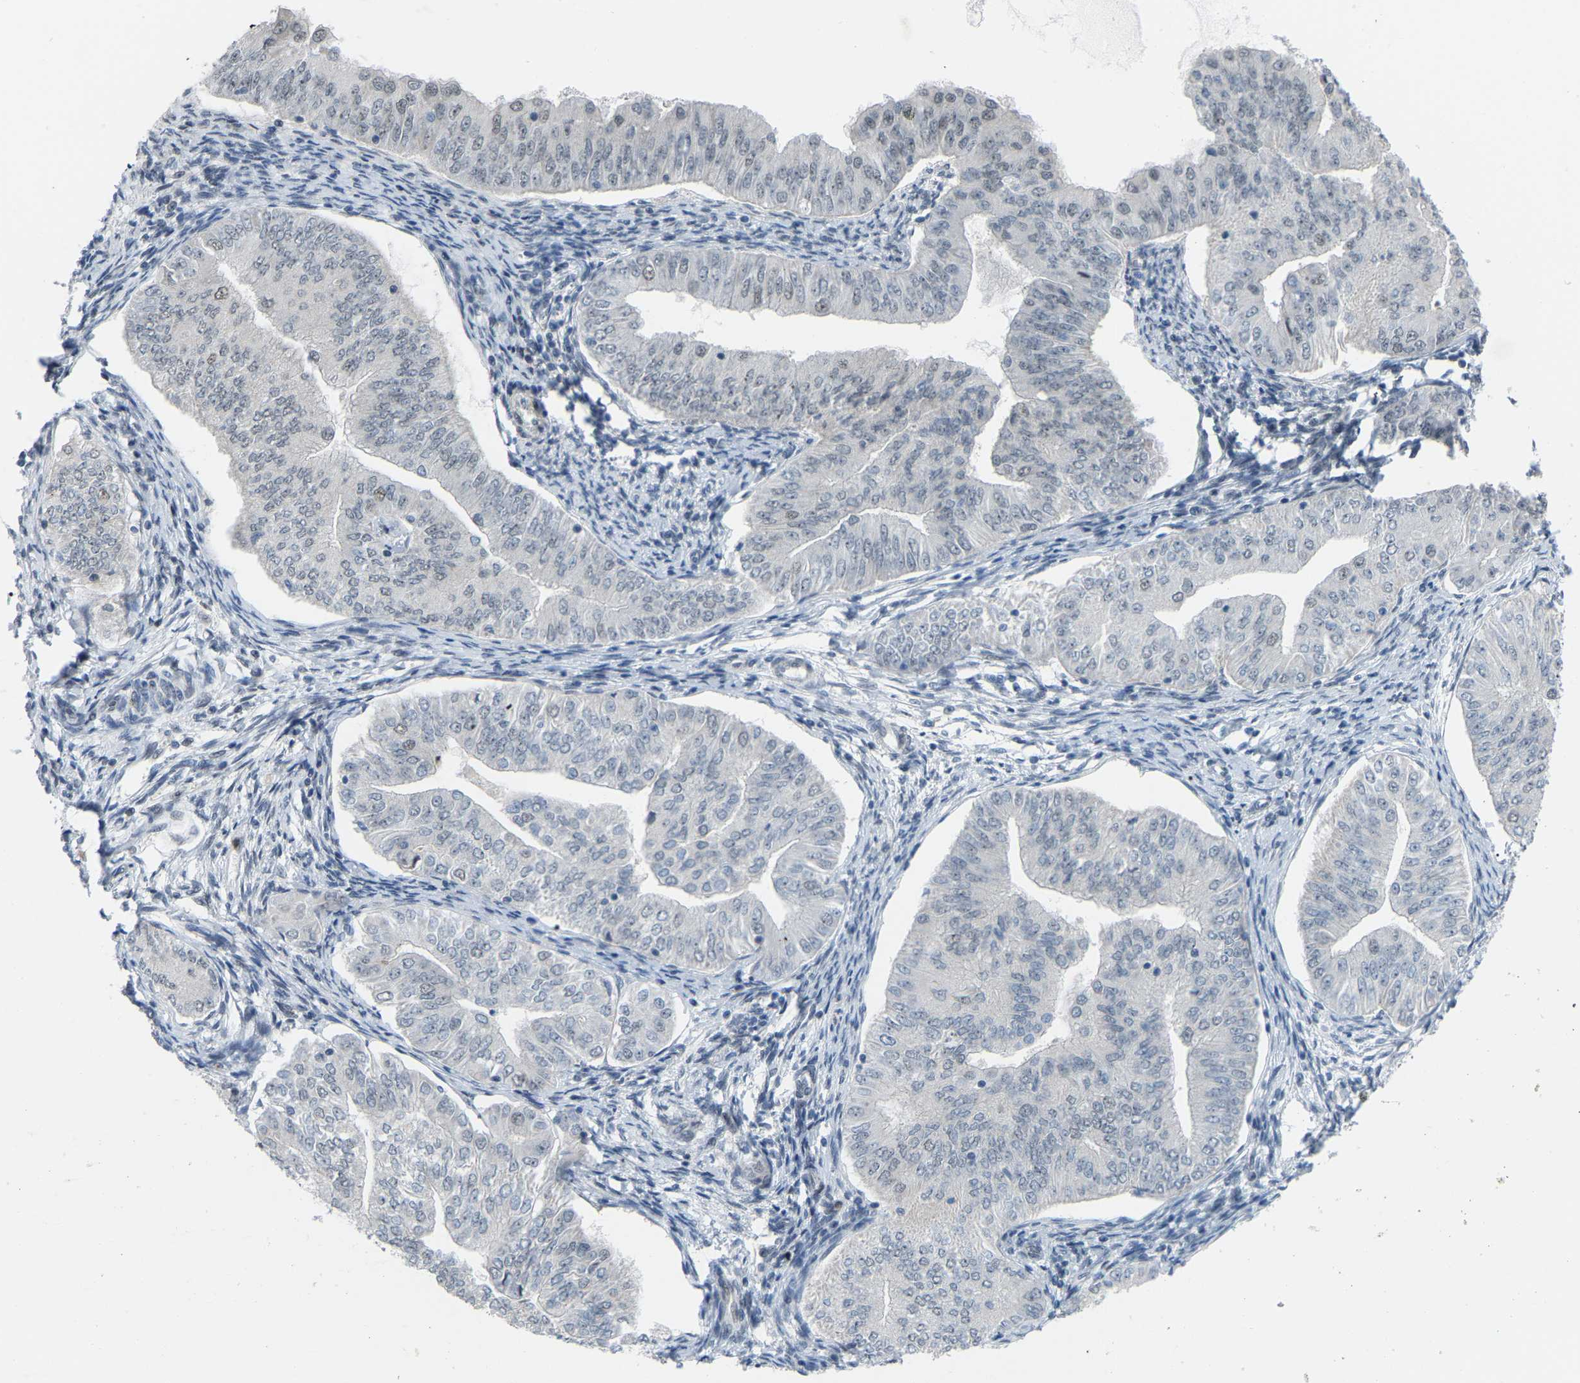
{"staining": {"intensity": "negative", "quantity": "none", "location": "none"}, "tissue": "endometrial cancer", "cell_type": "Tumor cells", "image_type": "cancer", "snomed": [{"axis": "morphology", "description": "Normal tissue, NOS"}, {"axis": "morphology", "description": "Adenocarcinoma, NOS"}, {"axis": "topography", "description": "Endometrium"}], "caption": "Immunohistochemistry (IHC) micrograph of neoplastic tissue: human endometrial adenocarcinoma stained with DAB displays no significant protein positivity in tumor cells.", "gene": "CROT", "patient": {"sex": "female", "age": 53}}